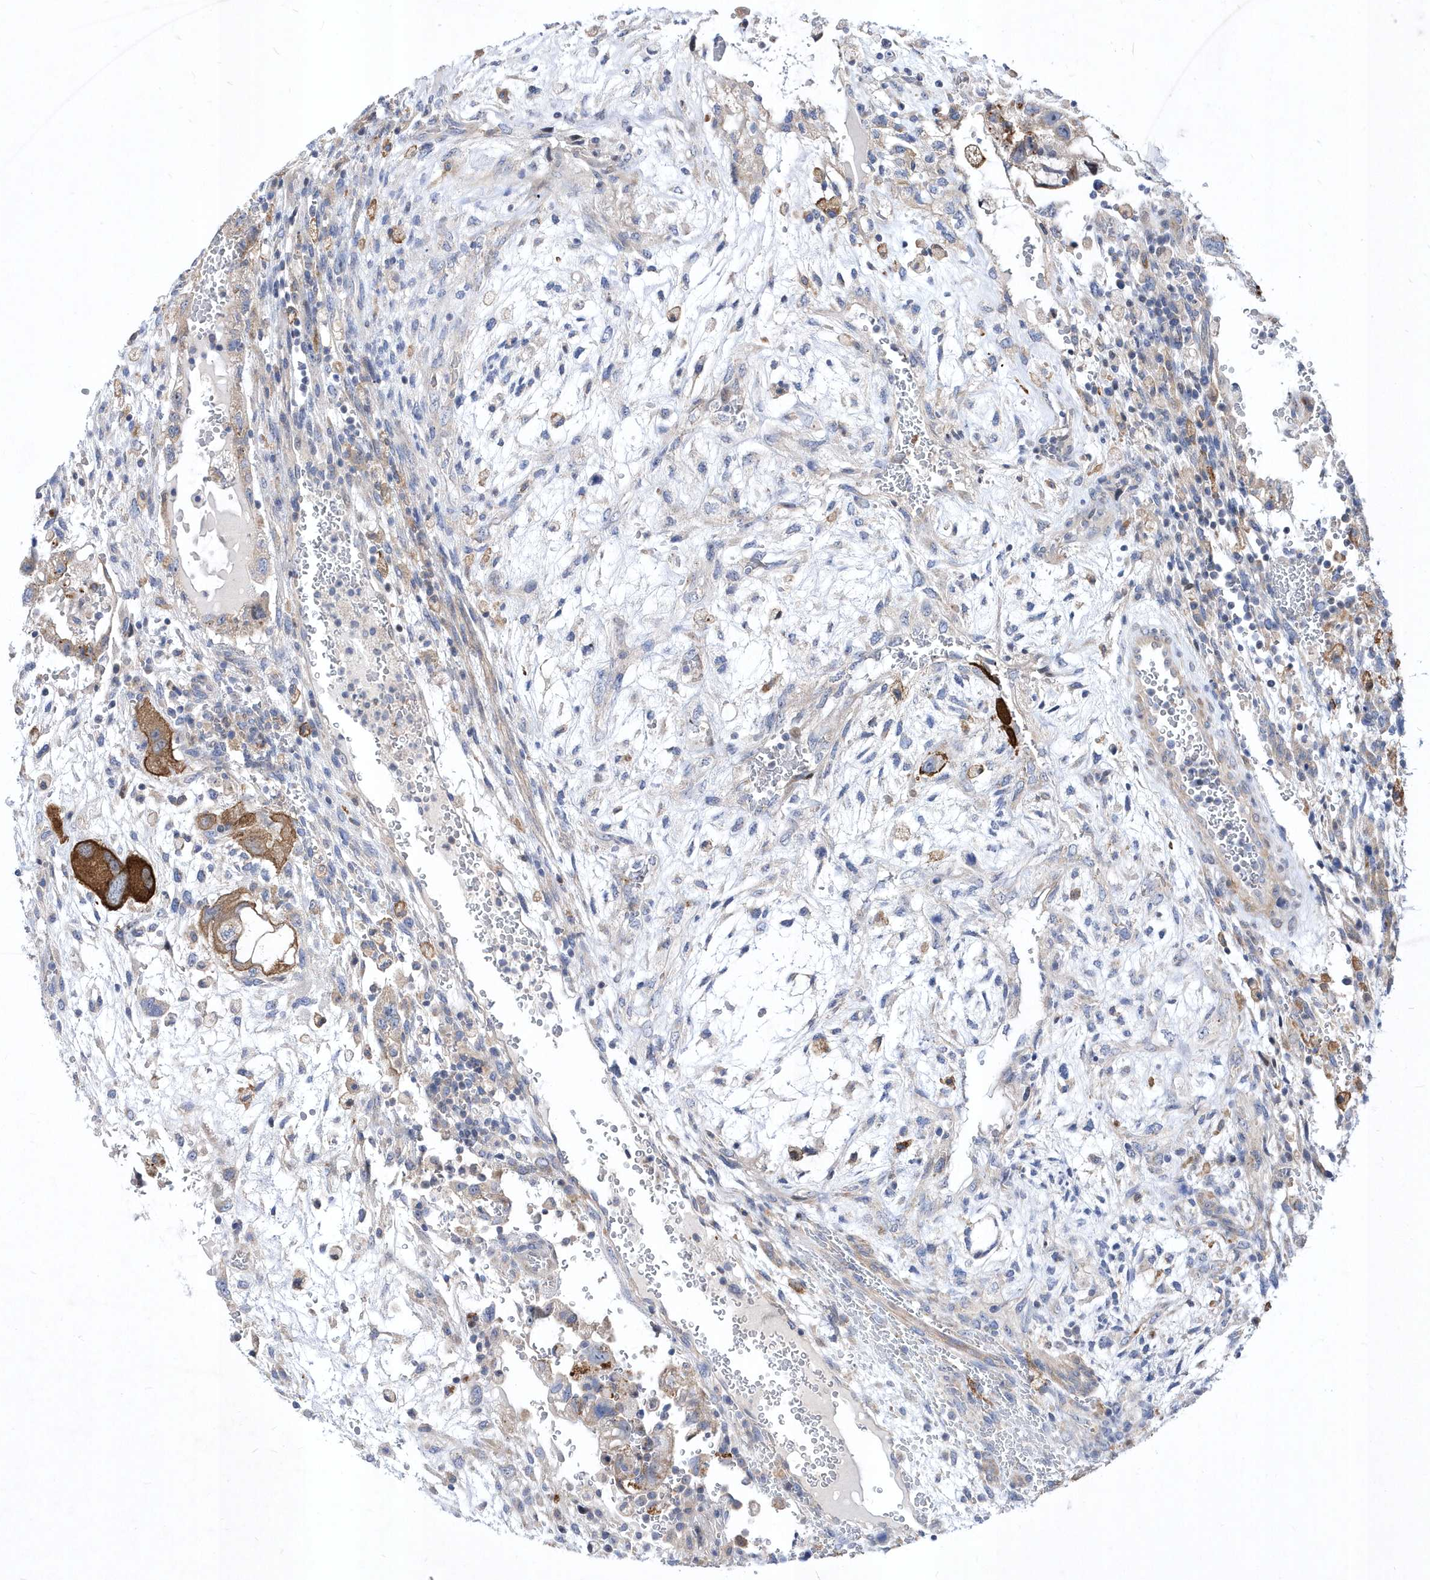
{"staining": {"intensity": "strong", "quantity": "<25%", "location": "cytoplasmic/membranous"}, "tissue": "testis cancer", "cell_type": "Tumor cells", "image_type": "cancer", "snomed": [{"axis": "morphology", "description": "Carcinoma, Embryonal, NOS"}, {"axis": "topography", "description": "Testis"}], "caption": "IHC staining of testis embryonal carcinoma, which reveals medium levels of strong cytoplasmic/membranous positivity in approximately <25% of tumor cells indicating strong cytoplasmic/membranous protein expression. The staining was performed using DAB (3,3'-diaminobenzidine) (brown) for protein detection and nuclei were counterstained in hematoxylin (blue).", "gene": "LONRF2", "patient": {"sex": "male", "age": 36}}